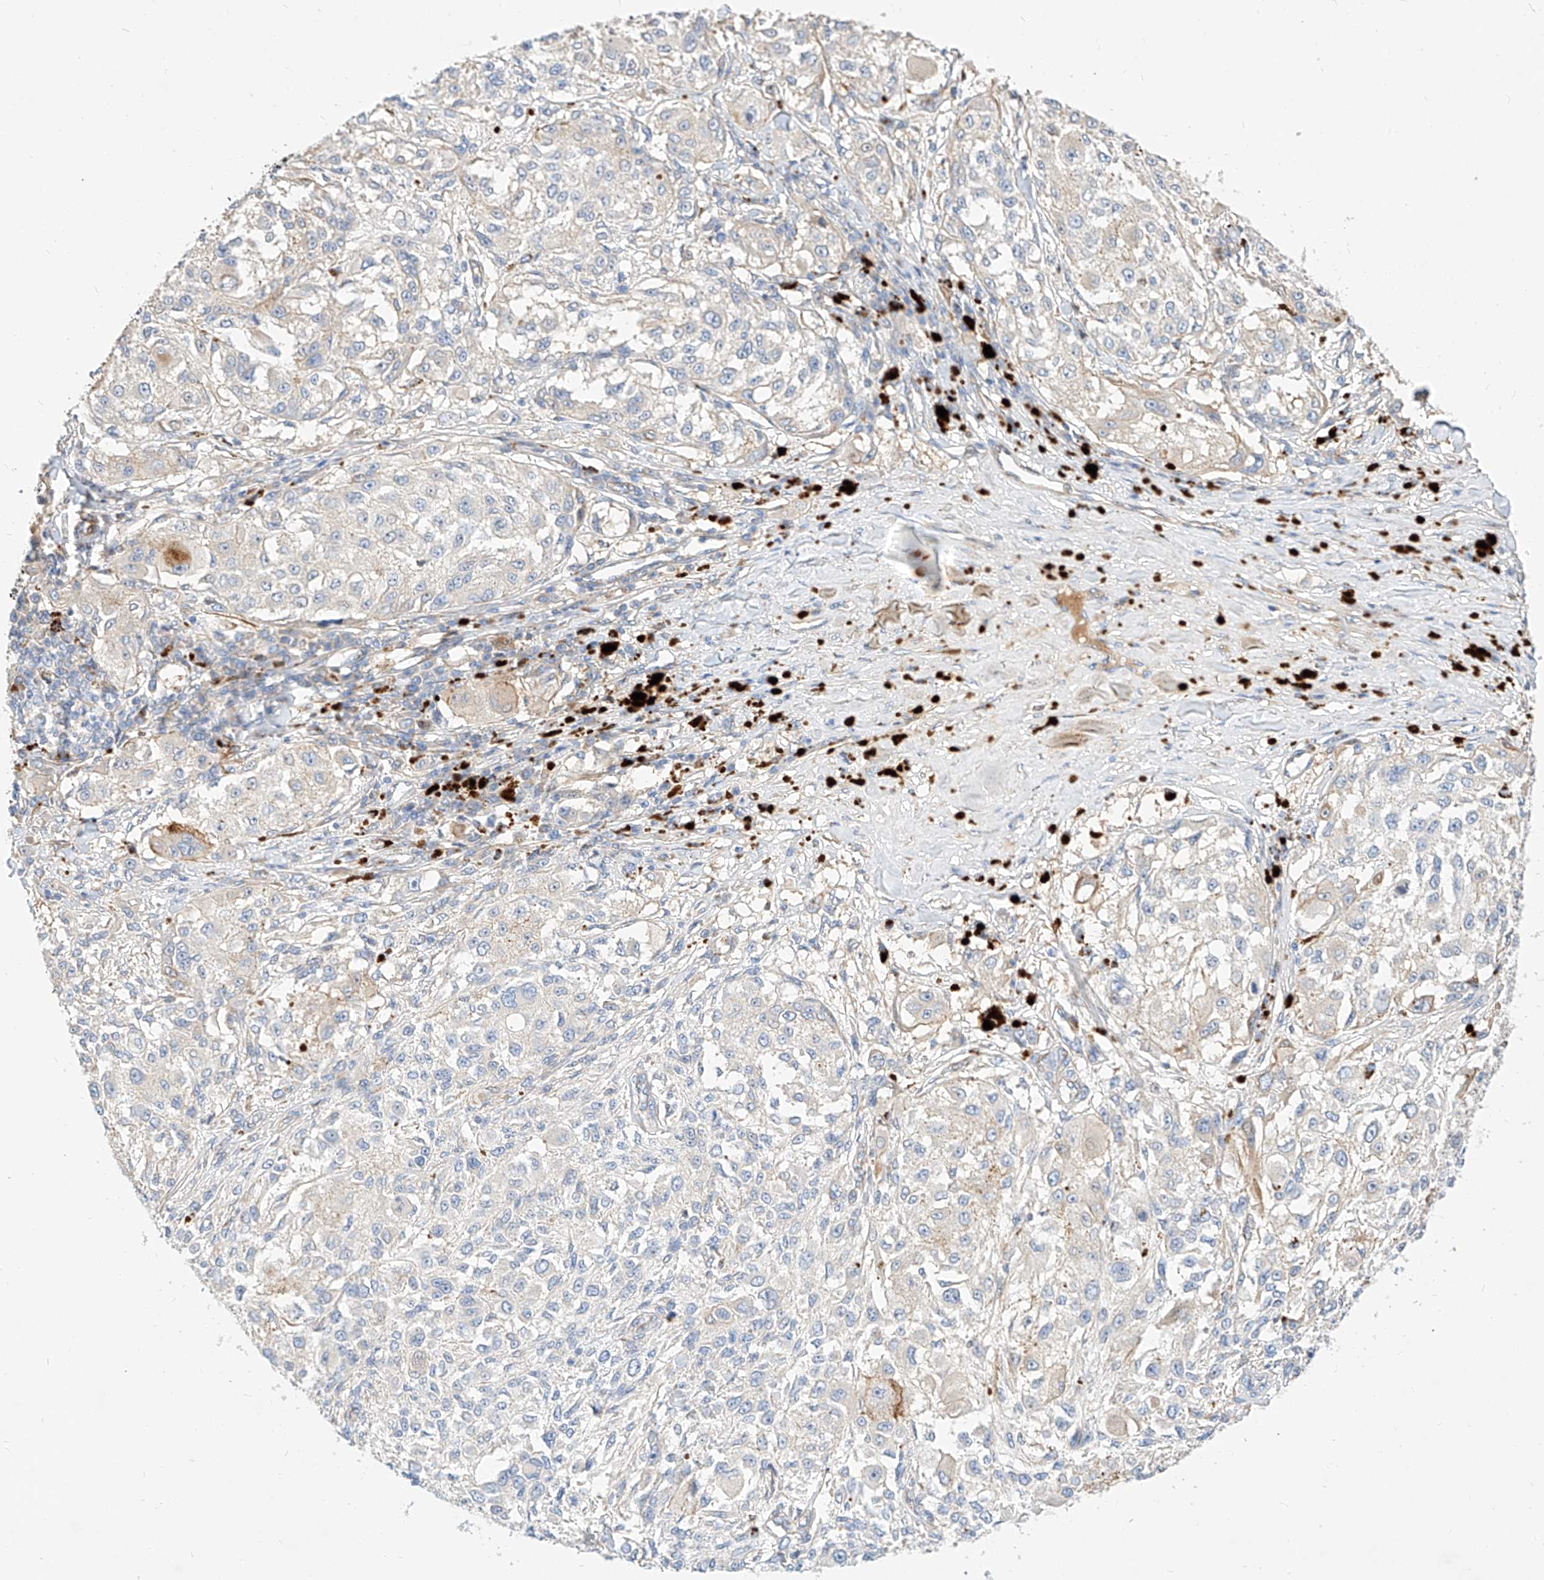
{"staining": {"intensity": "negative", "quantity": "none", "location": "none"}, "tissue": "melanoma", "cell_type": "Tumor cells", "image_type": "cancer", "snomed": [{"axis": "morphology", "description": "Necrosis, NOS"}, {"axis": "morphology", "description": "Malignant melanoma, NOS"}, {"axis": "topography", "description": "Skin"}], "caption": "IHC image of neoplastic tissue: malignant melanoma stained with DAB (3,3'-diaminobenzidine) demonstrates no significant protein positivity in tumor cells.", "gene": "KCNH5", "patient": {"sex": "female", "age": 87}}